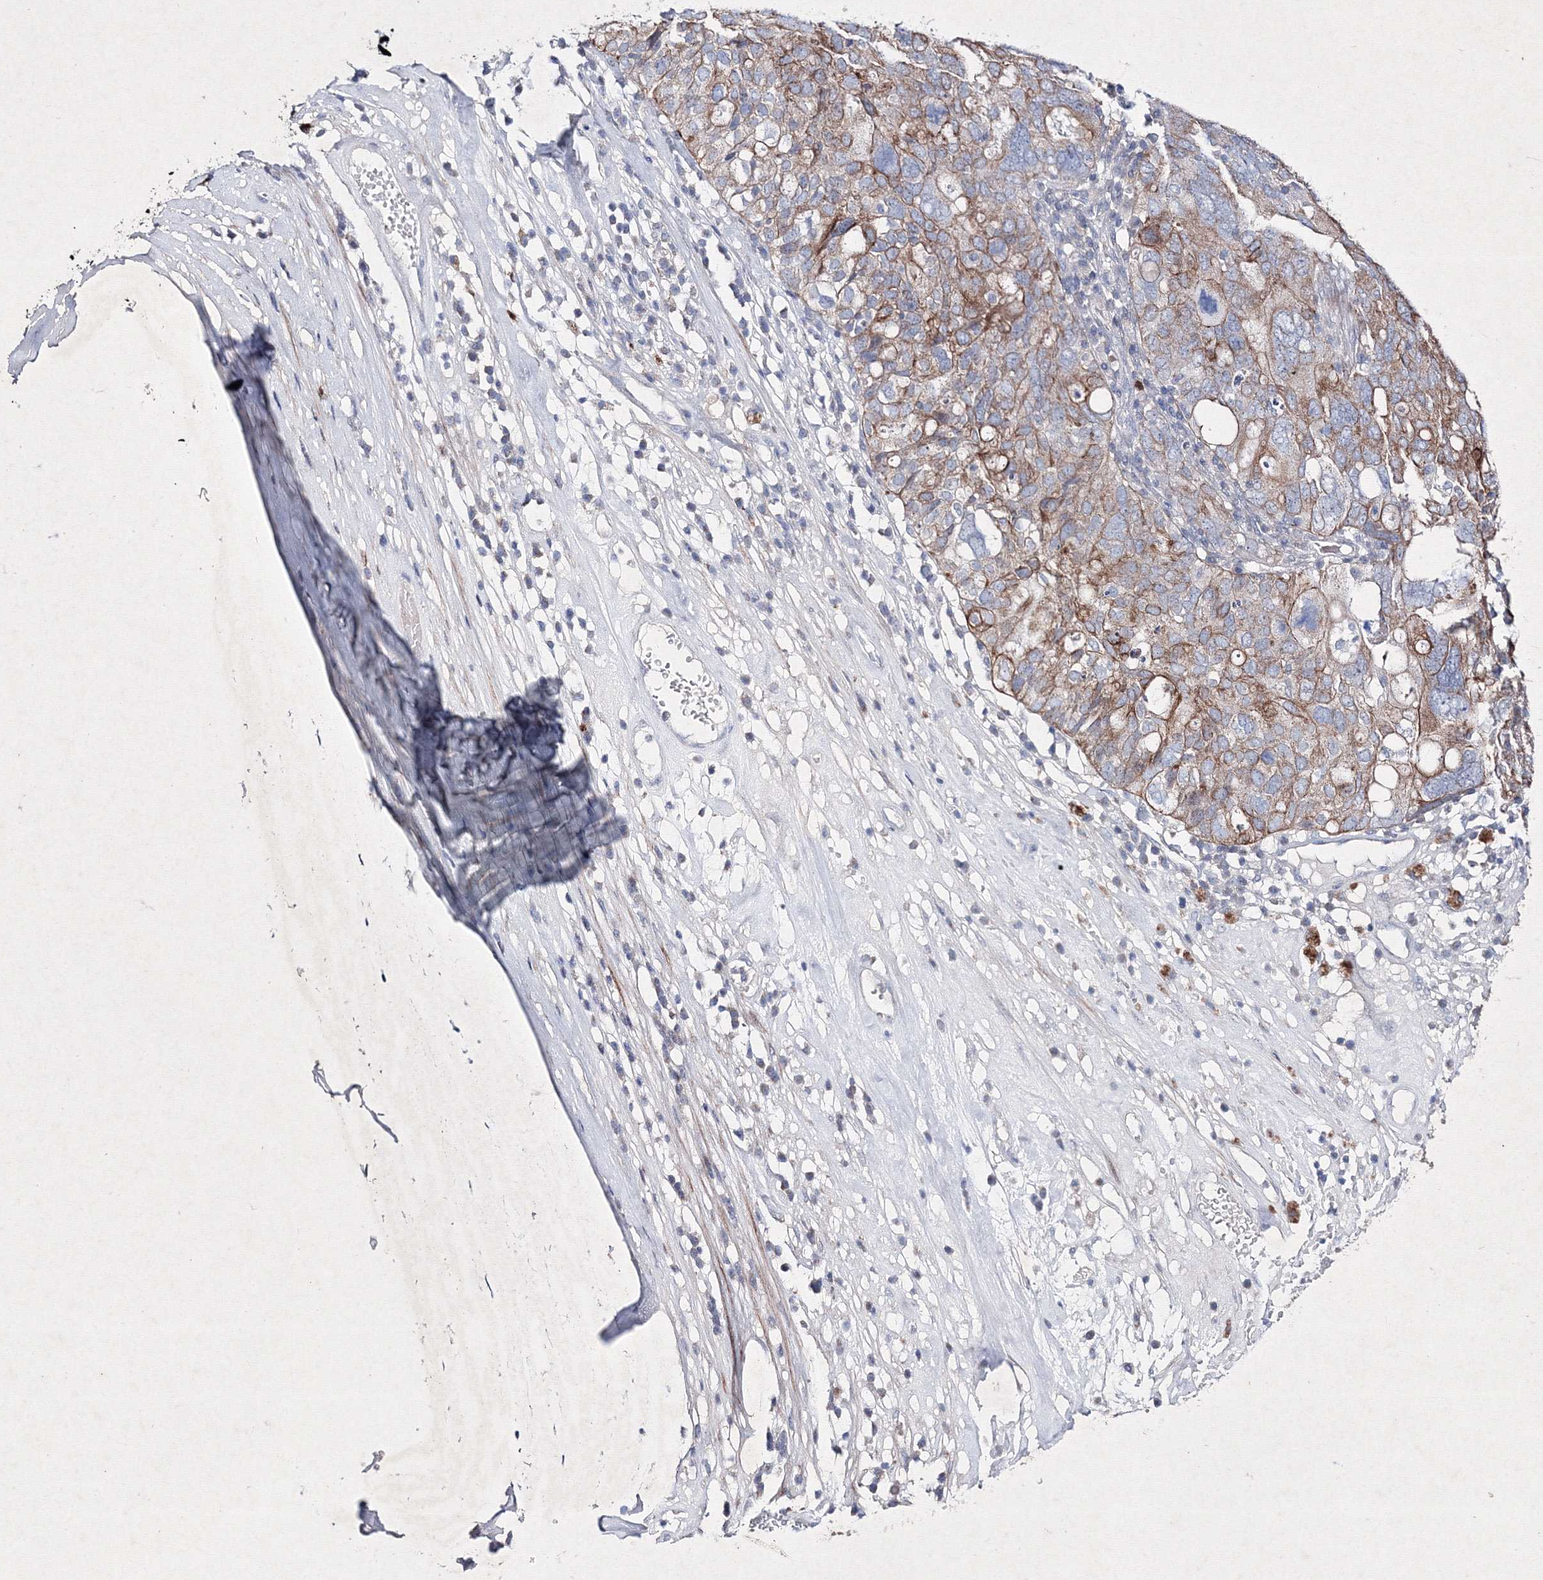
{"staining": {"intensity": "moderate", "quantity": ">75%", "location": "cytoplasmic/membranous"}, "tissue": "ovarian cancer", "cell_type": "Tumor cells", "image_type": "cancer", "snomed": [{"axis": "morphology", "description": "Carcinoma, endometroid"}, {"axis": "topography", "description": "Ovary"}], "caption": "Endometroid carcinoma (ovarian) stained for a protein (brown) demonstrates moderate cytoplasmic/membranous positive positivity in about >75% of tumor cells.", "gene": "SMIM29", "patient": {"sex": "female", "age": 62}}